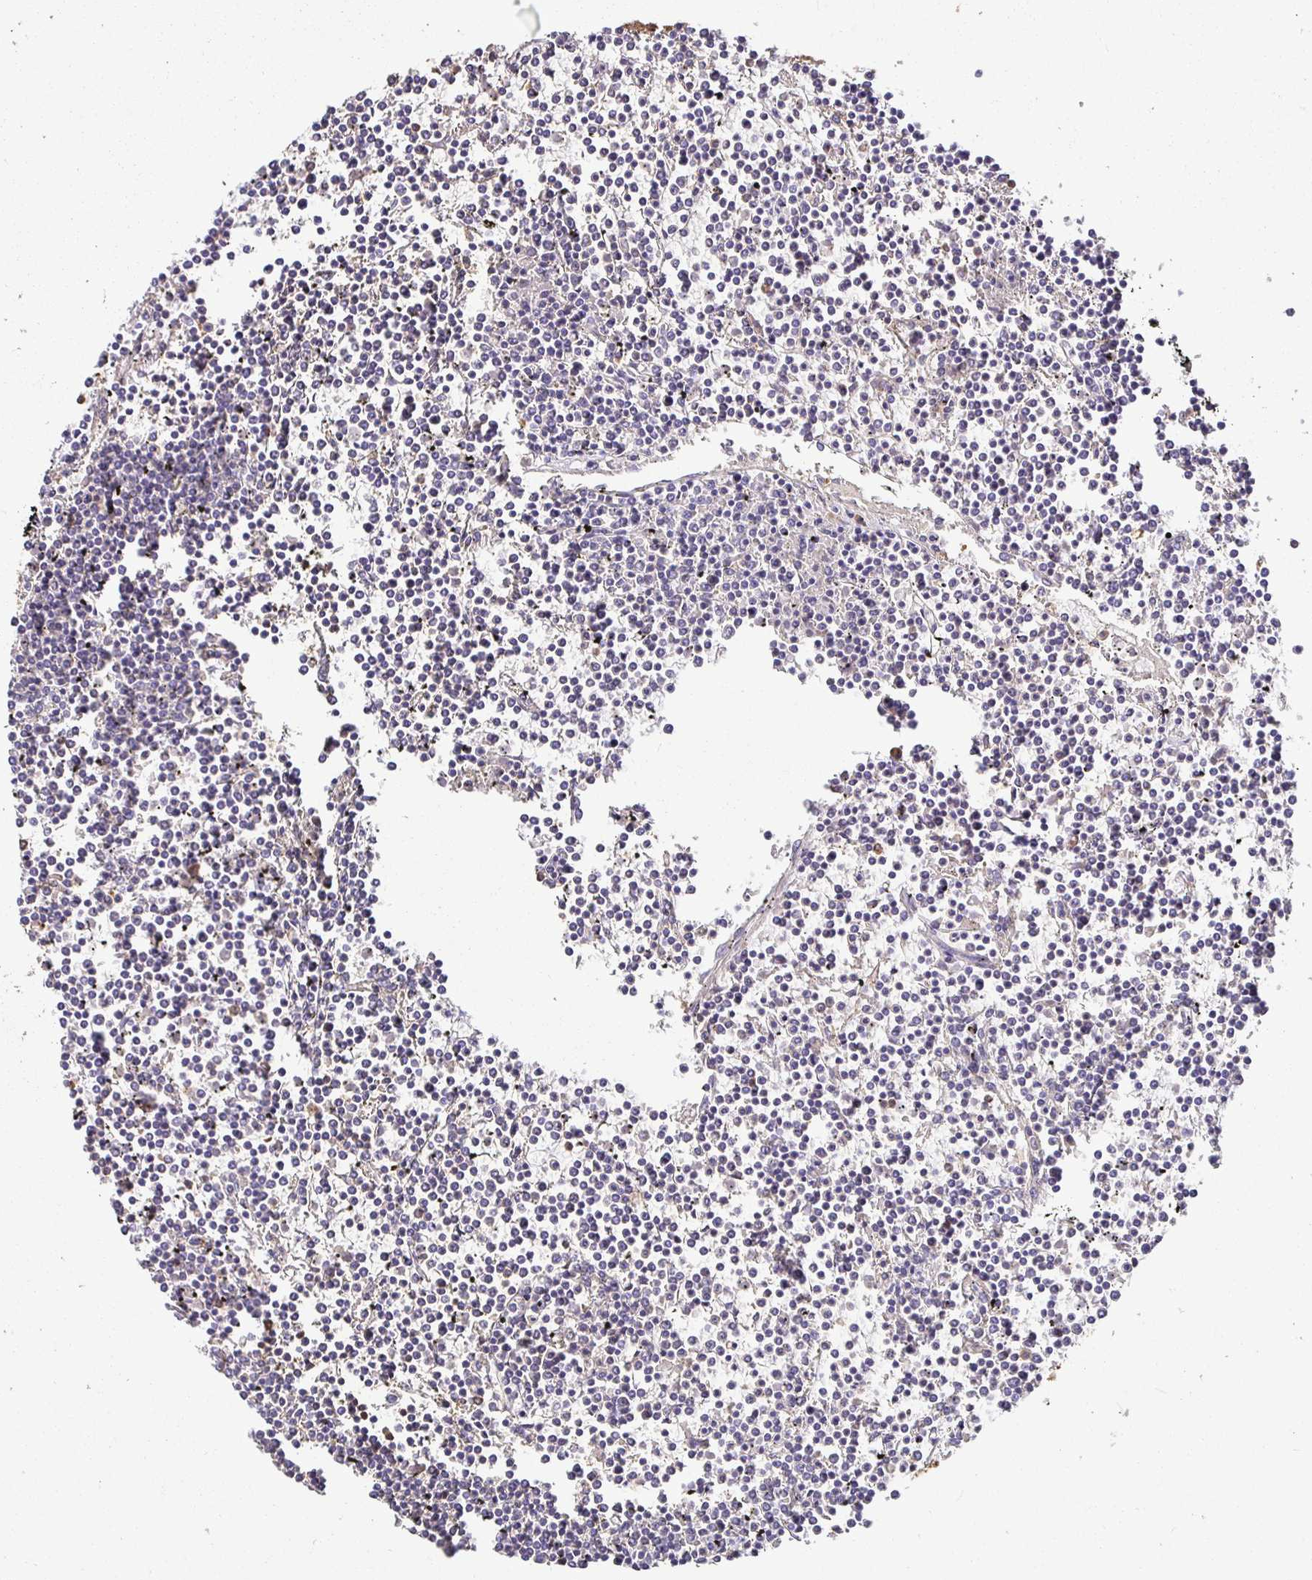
{"staining": {"intensity": "negative", "quantity": "none", "location": "none"}, "tissue": "lymphoma", "cell_type": "Tumor cells", "image_type": "cancer", "snomed": [{"axis": "morphology", "description": "Malignant lymphoma, non-Hodgkin's type, Low grade"}, {"axis": "topography", "description": "Spleen"}], "caption": "Lymphoma was stained to show a protein in brown. There is no significant staining in tumor cells.", "gene": "MAPK8IP3", "patient": {"sex": "female", "age": 19}}